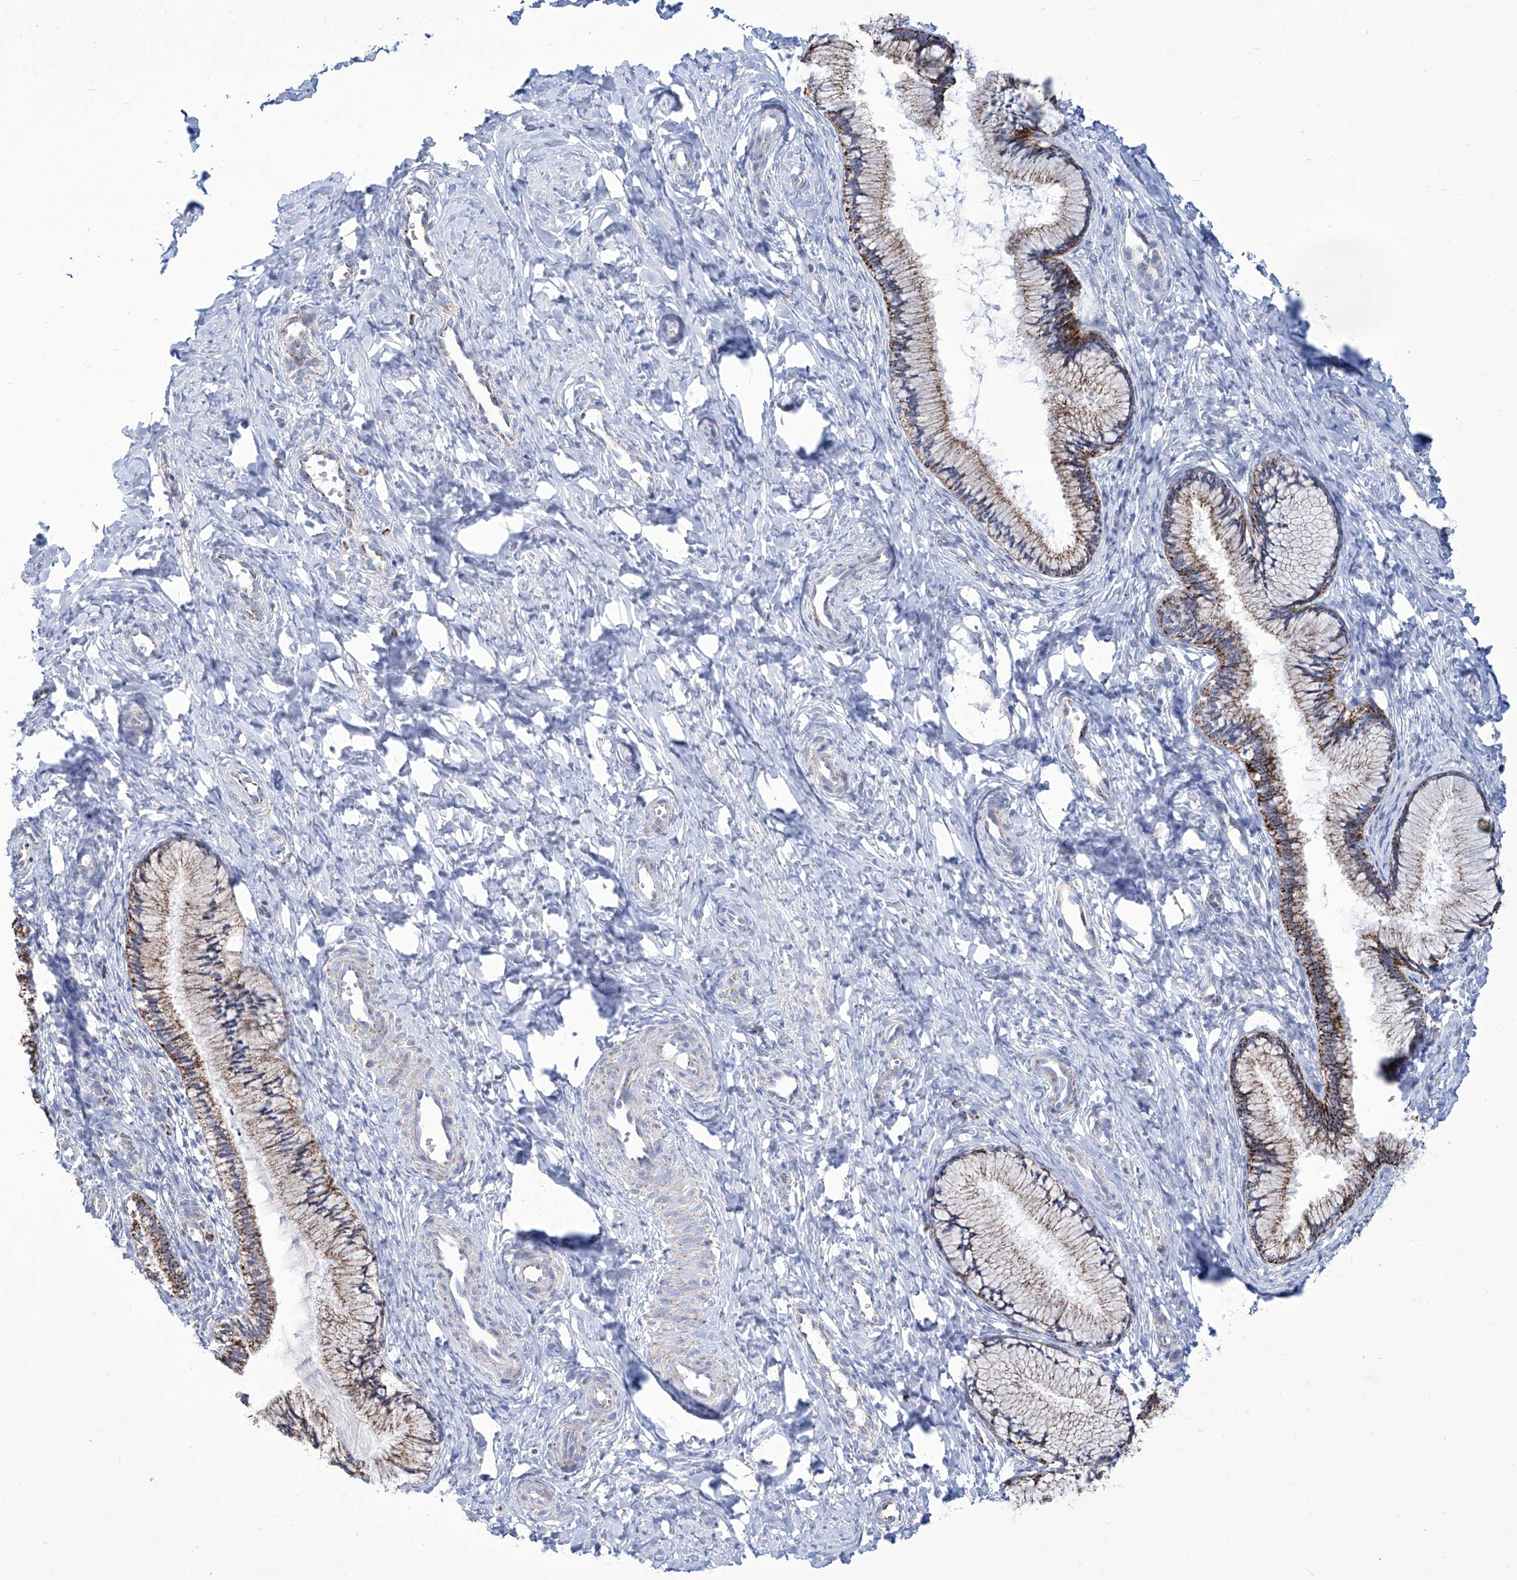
{"staining": {"intensity": "moderate", "quantity": ">75%", "location": "cytoplasmic/membranous"}, "tissue": "cervix", "cell_type": "Glandular cells", "image_type": "normal", "snomed": [{"axis": "morphology", "description": "Normal tissue, NOS"}, {"axis": "topography", "description": "Cervix"}], "caption": "Immunohistochemistry (IHC) micrograph of normal cervix stained for a protein (brown), which displays medium levels of moderate cytoplasmic/membranous positivity in about >75% of glandular cells.", "gene": "ALDH6A1", "patient": {"sex": "female", "age": 27}}